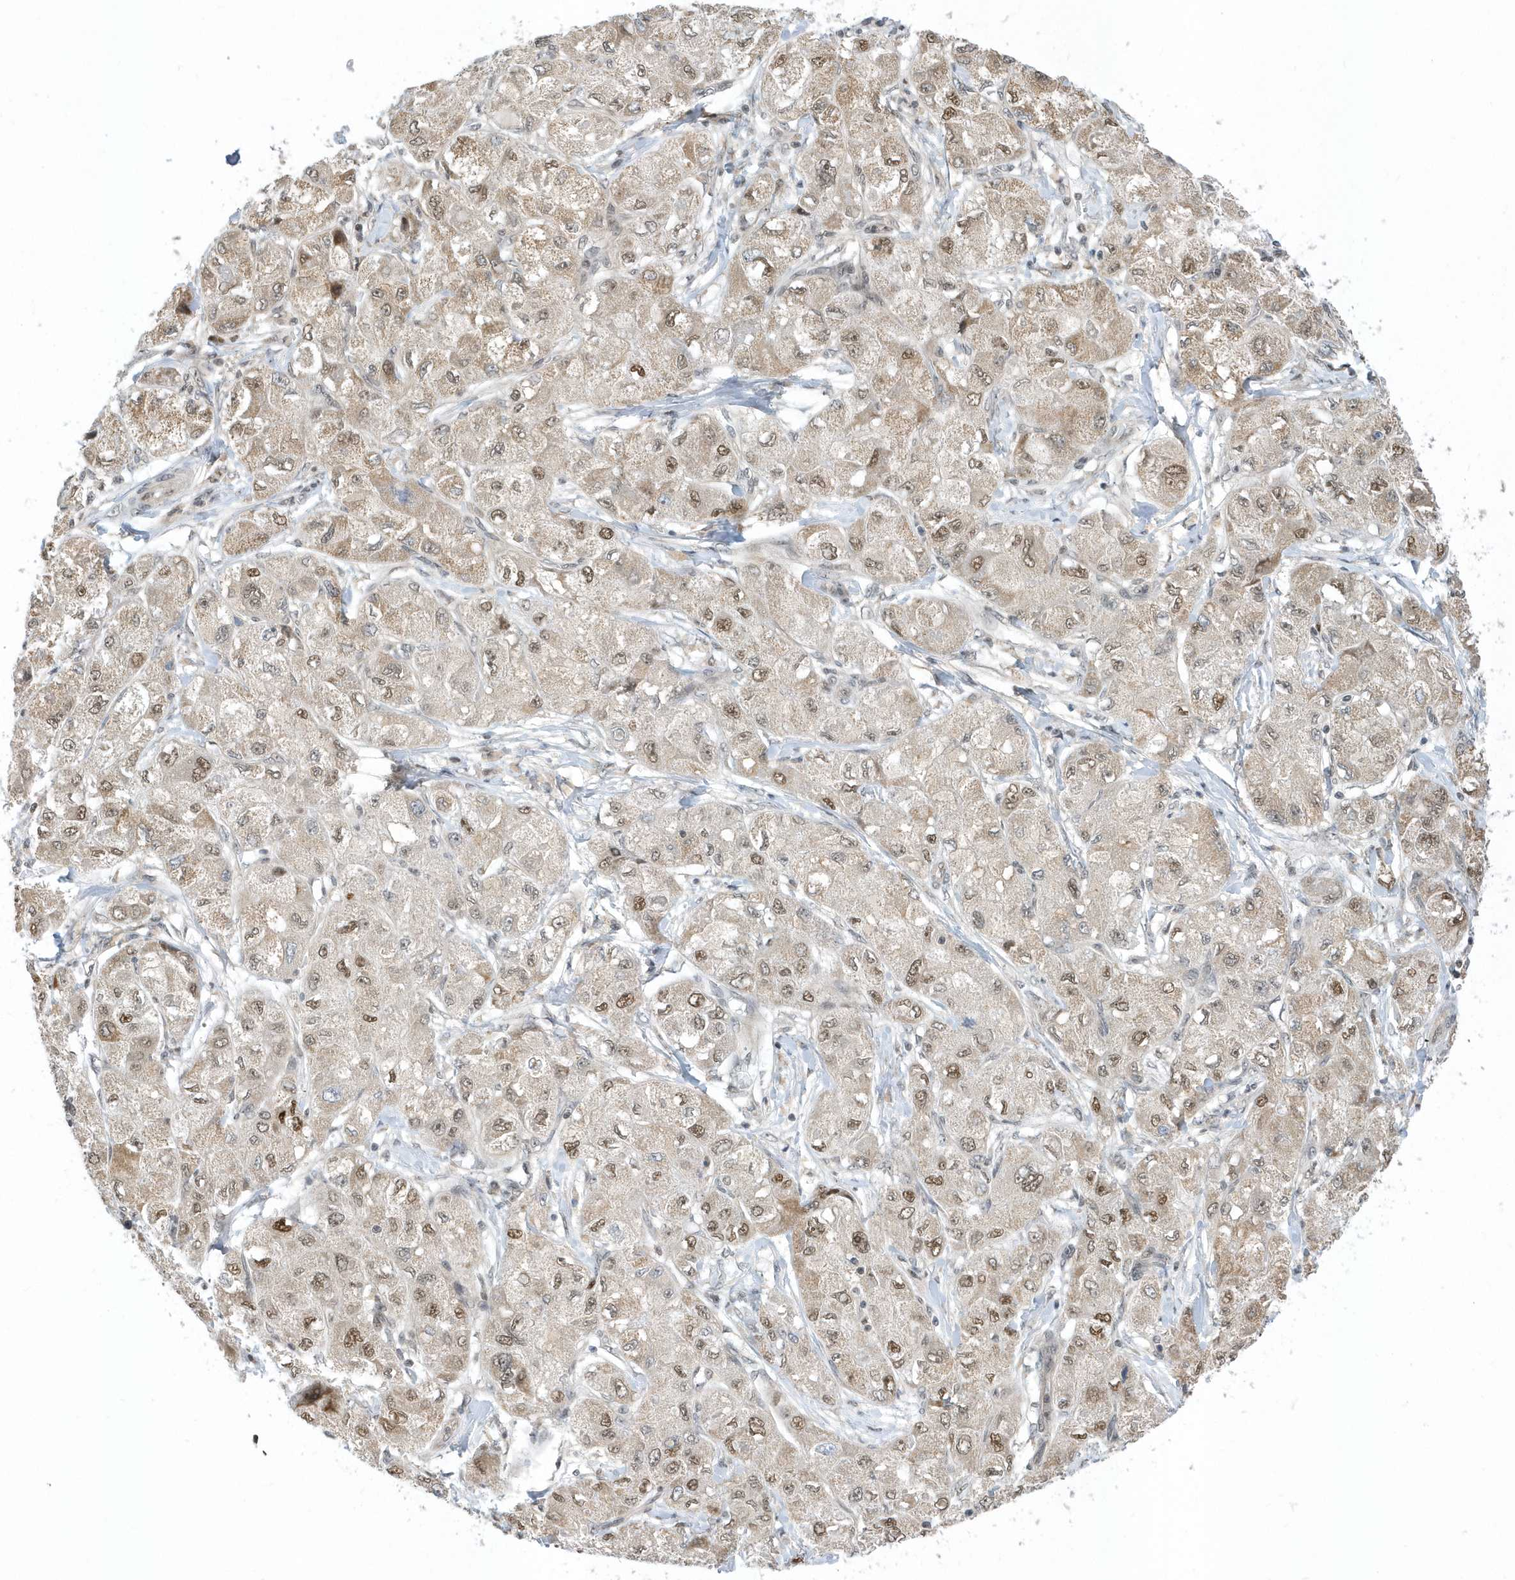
{"staining": {"intensity": "moderate", "quantity": ">75%", "location": "cytoplasmic/membranous,nuclear"}, "tissue": "liver cancer", "cell_type": "Tumor cells", "image_type": "cancer", "snomed": [{"axis": "morphology", "description": "Carcinoma, Hepatocellular, NOS"}, {"axis": "topography", "description": "Liver"}], "caption": "High-magnification brightfield microscopy of hepatocellular carcinoma (liver) stained with DAB (brown) and counterstained with hematoxylin (blue). tumor cells exhibit moderate cytoplasmic/membranous and nuclear staining is identified in about>75% of cells.", "gene": "ZNF740", "patient": {"sex": "male", "age": 80}}